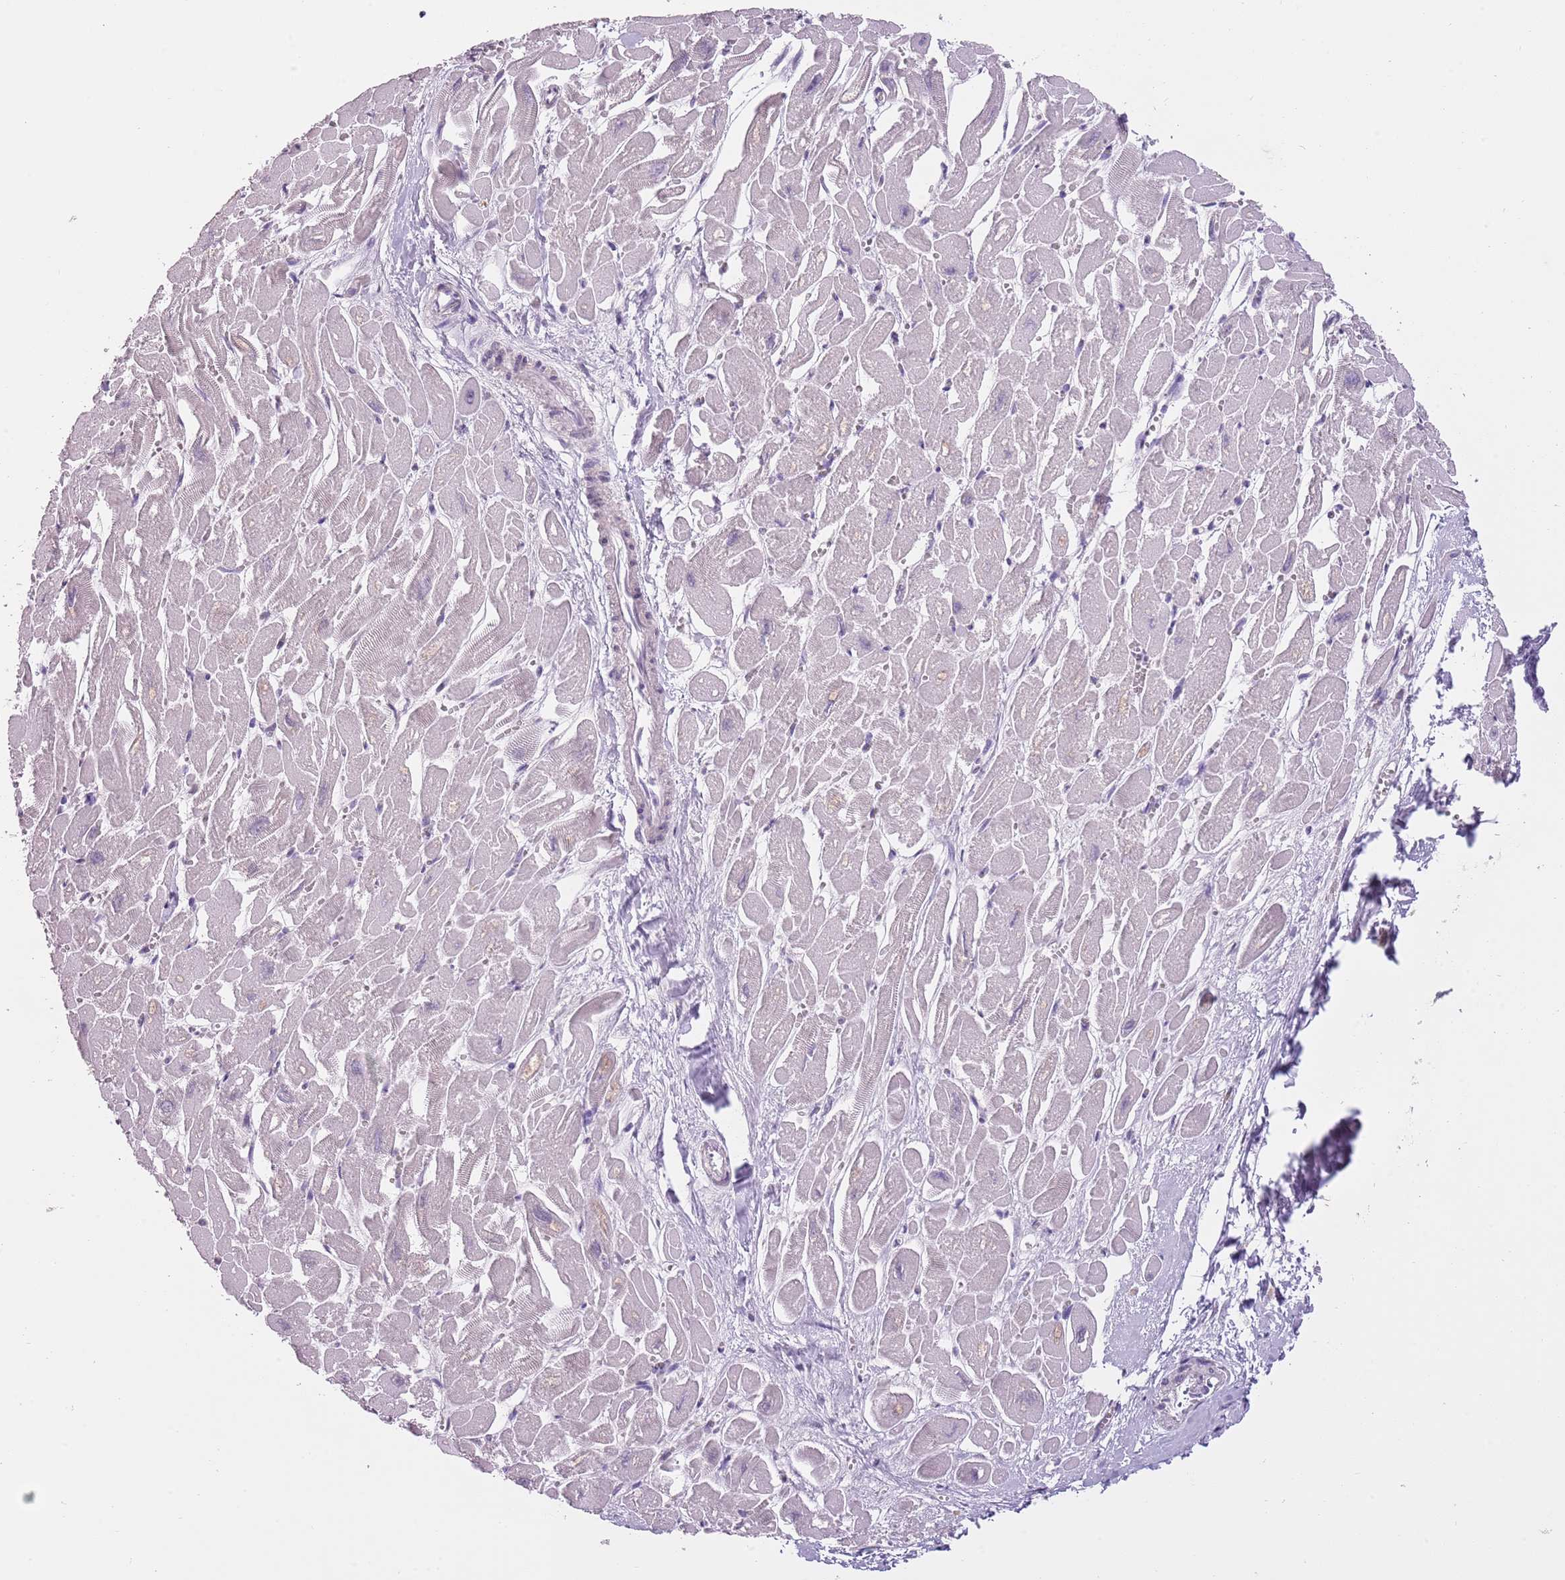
{"staining": {"intensity": "negative", "quantity": "none", "location": "none"}, "tissue": "heart muscle", "cell_type": "Cardiomyocytes", "image_type": "normal", "snomed": [{"axis": "morphology", "description": "Normal tissue, NOS"}, {"axis": "topography", "description": "Heart"}], "caption": "High magnification brightfield microscopy of unremarkable heart muscle stained with DAB (3,3'-diaminobenzidine) (brown) and counterstained with hematoxylin (blue): cardiomyocytes show no significant staining.", "gene": "SLC35E3", "patient": {"sex": "male", "age": 54}}